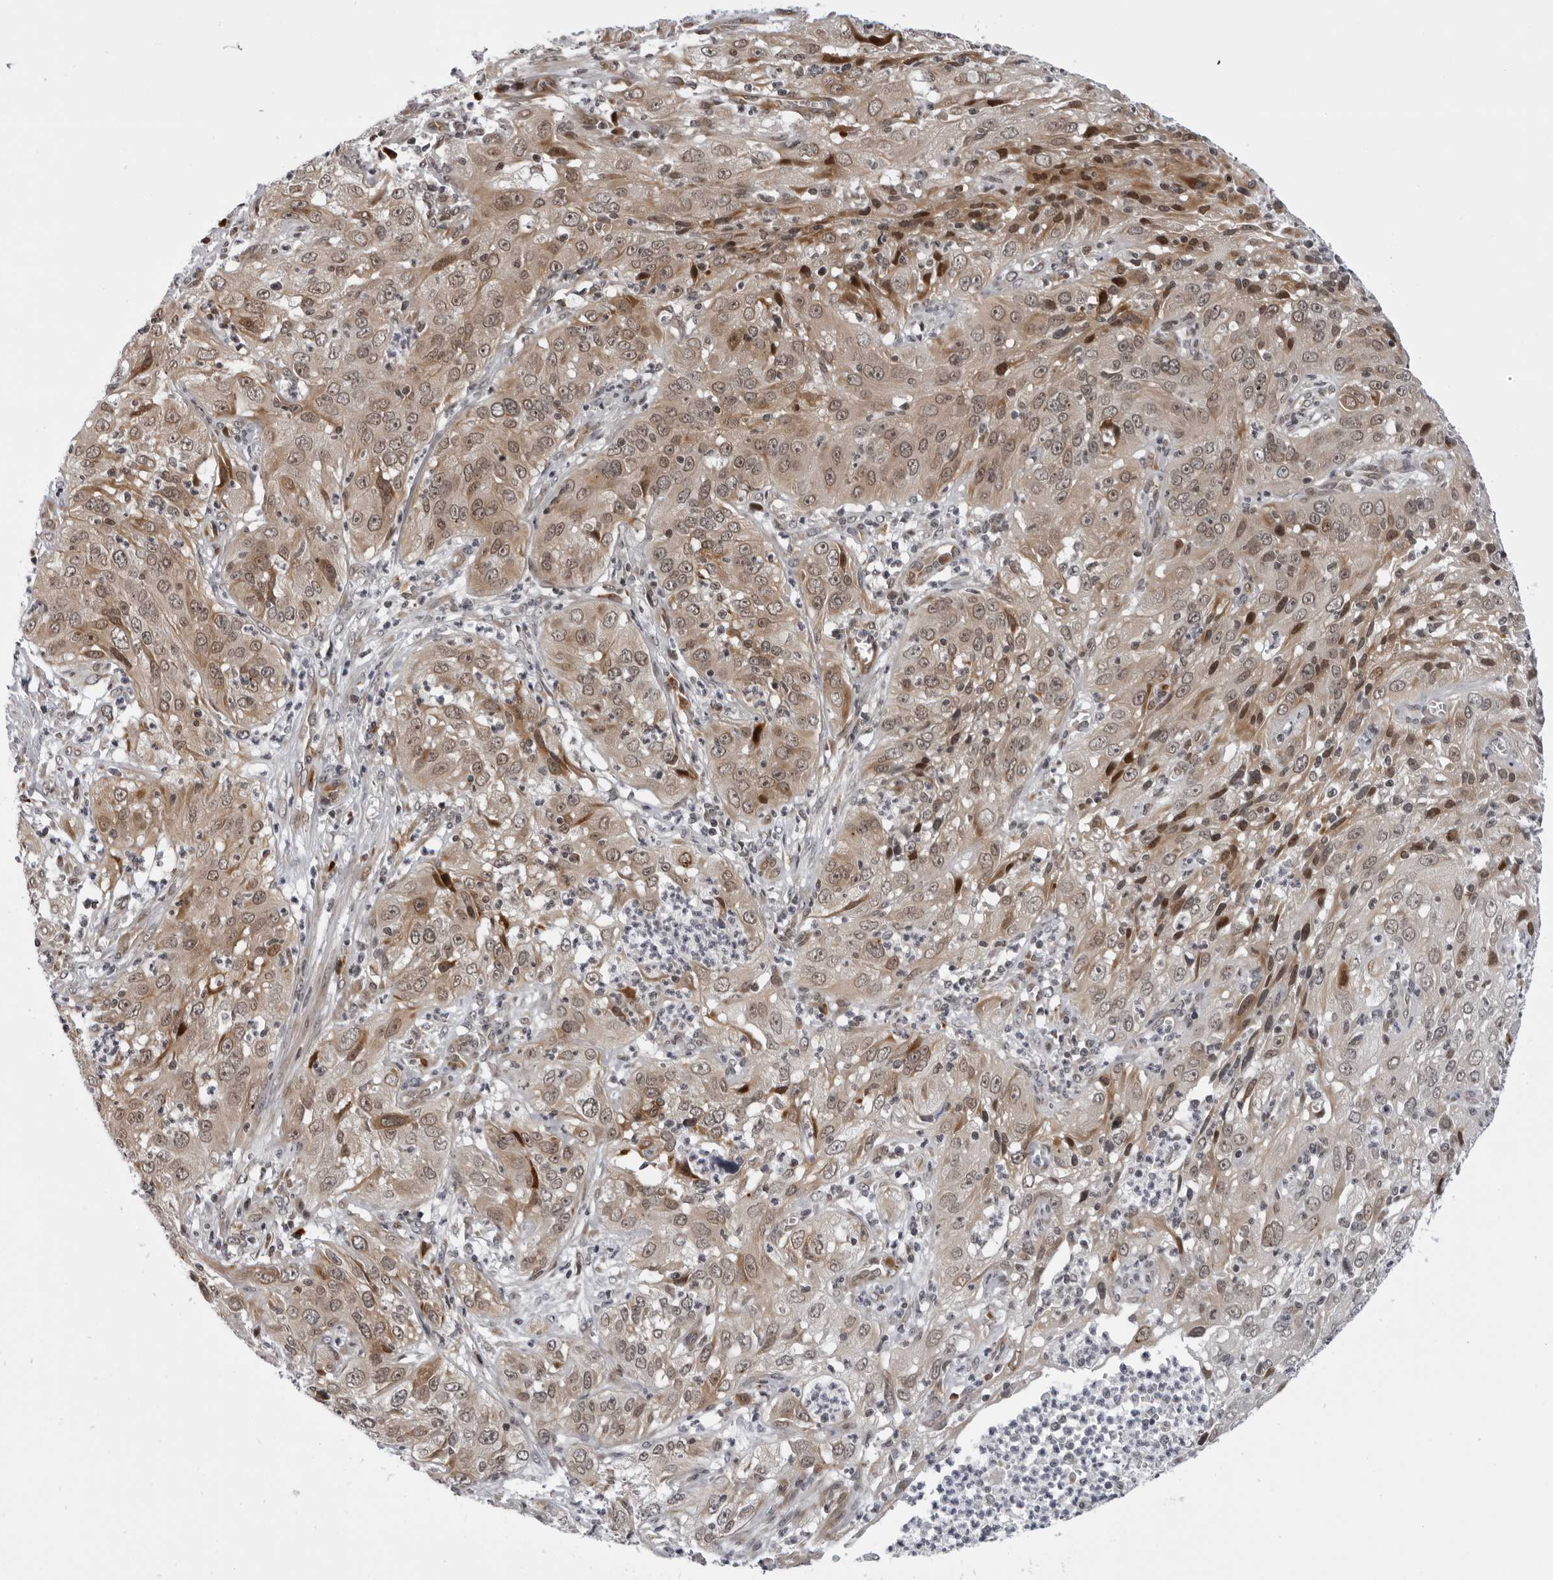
{"staining": {"intensity": "weak", "quantity": ">75%", "location": "cytoplasmic/membranous,nuclear"}, "tissue": "cervical cancer", "cell_type": "Tumor cells", "image_type": "cancer", "snomed": [{"axis": "morphology", "description": "Squamous cell carcinoma, NOS"}, {"axis": "topography", "description": "Cervix"}], "caption": "About >75% of tumor cells in cervical cancer demonstrate weak cytoplasmic/membranous and nuclear protein staining as visualized by brown immunohistochemical staining.", "gene": "GCSAML", "patient": {"sex": "female", "age": 32}}